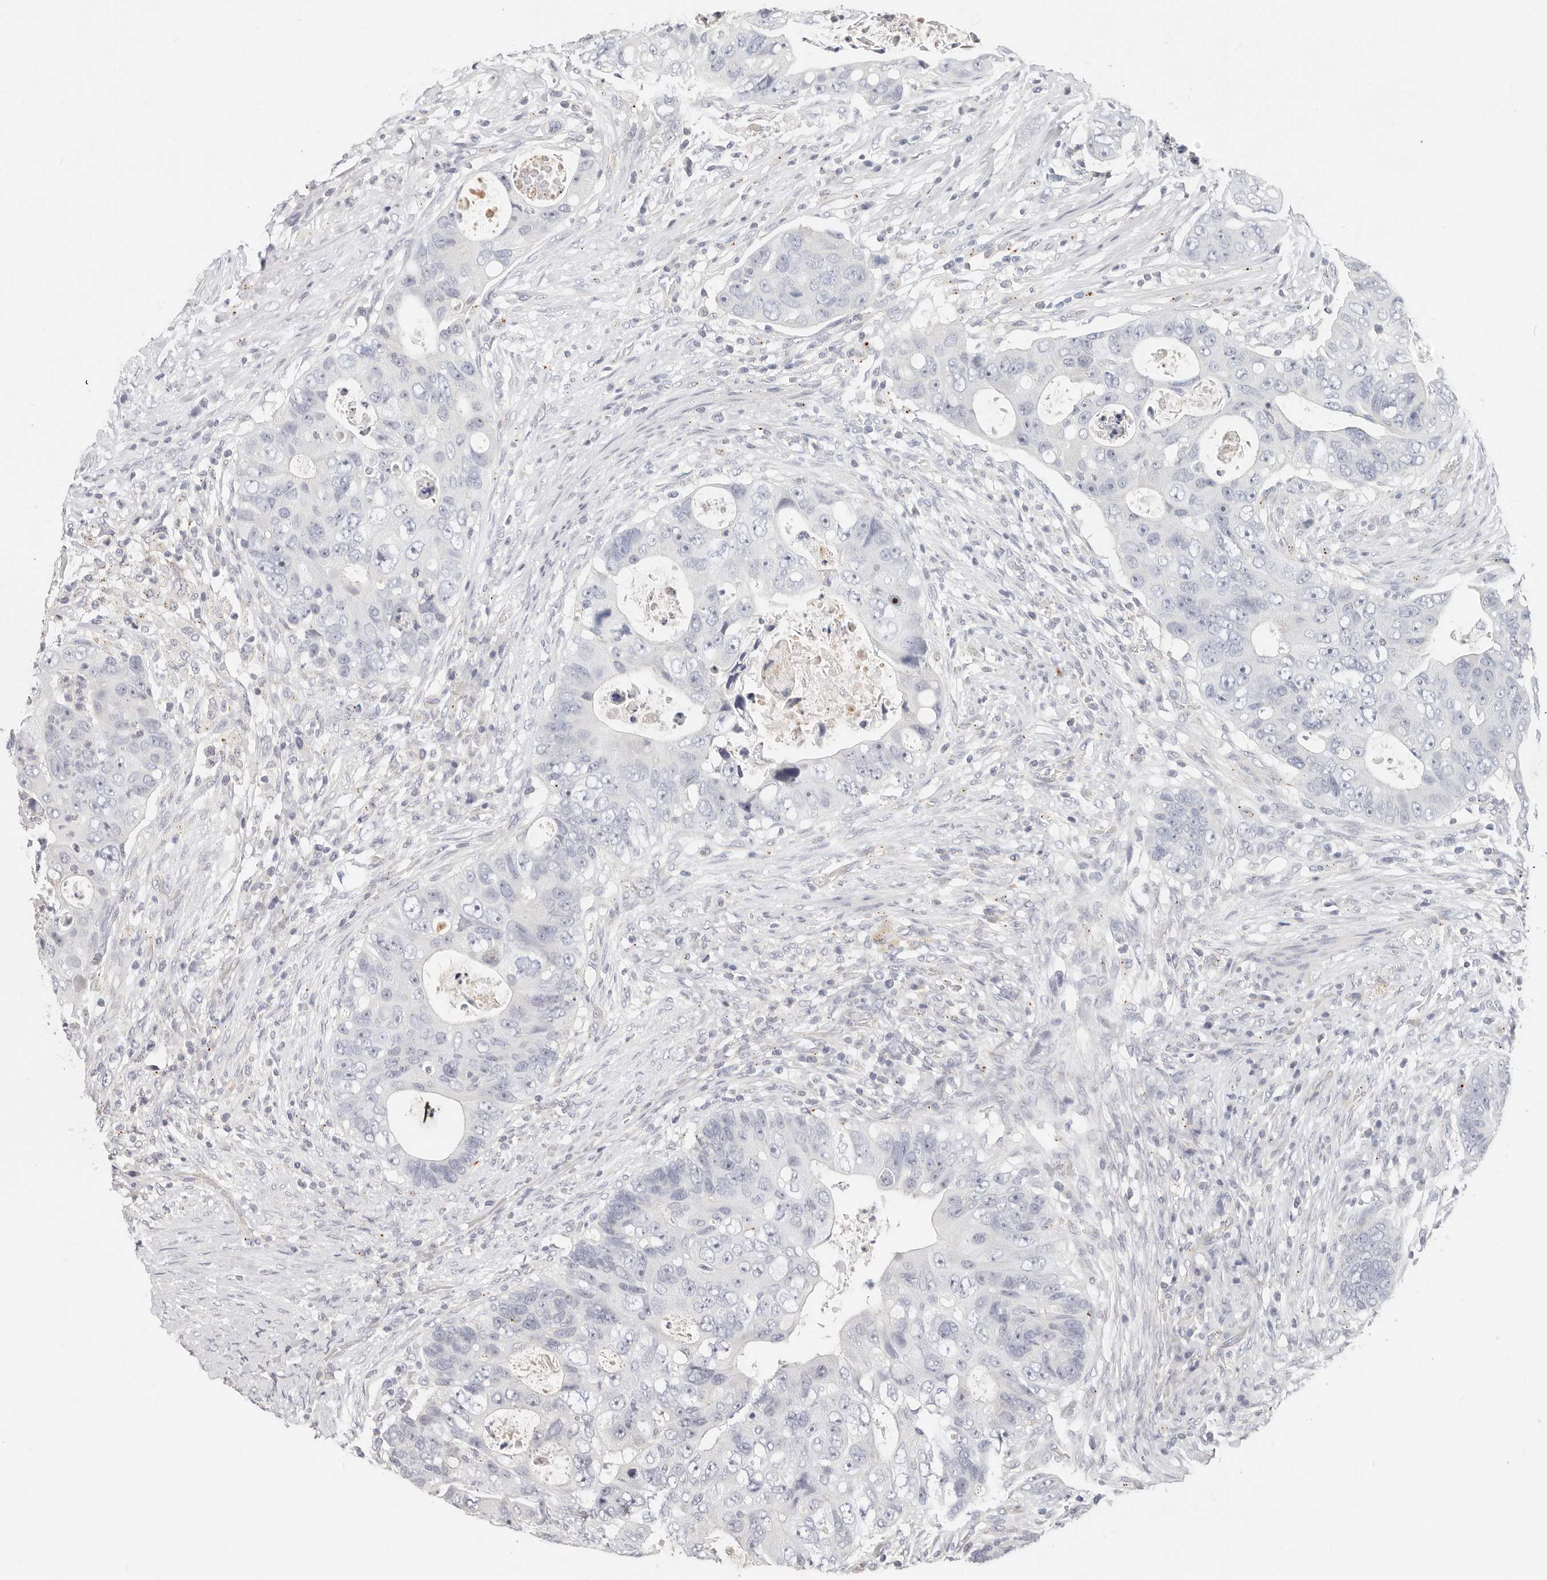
{"staining": {"intensity": "negative", "quantity": "none", "location": "none"}, "tissue": "colorectal cancer", "cell_type": "Tumor cells", "image_type": "cancer", "snomed": [{"axis": "morphology", "description": "Adenocarcinoma, NOS"}, {"axis": "topography", "description": "Rectum"}], "caption": "This is a micrograph of IHC staining of colorectal cancer, which shows no staining in tumor cells.", "gene": "ZRANB1", "patient": {"sex": "male", "age": 59}}